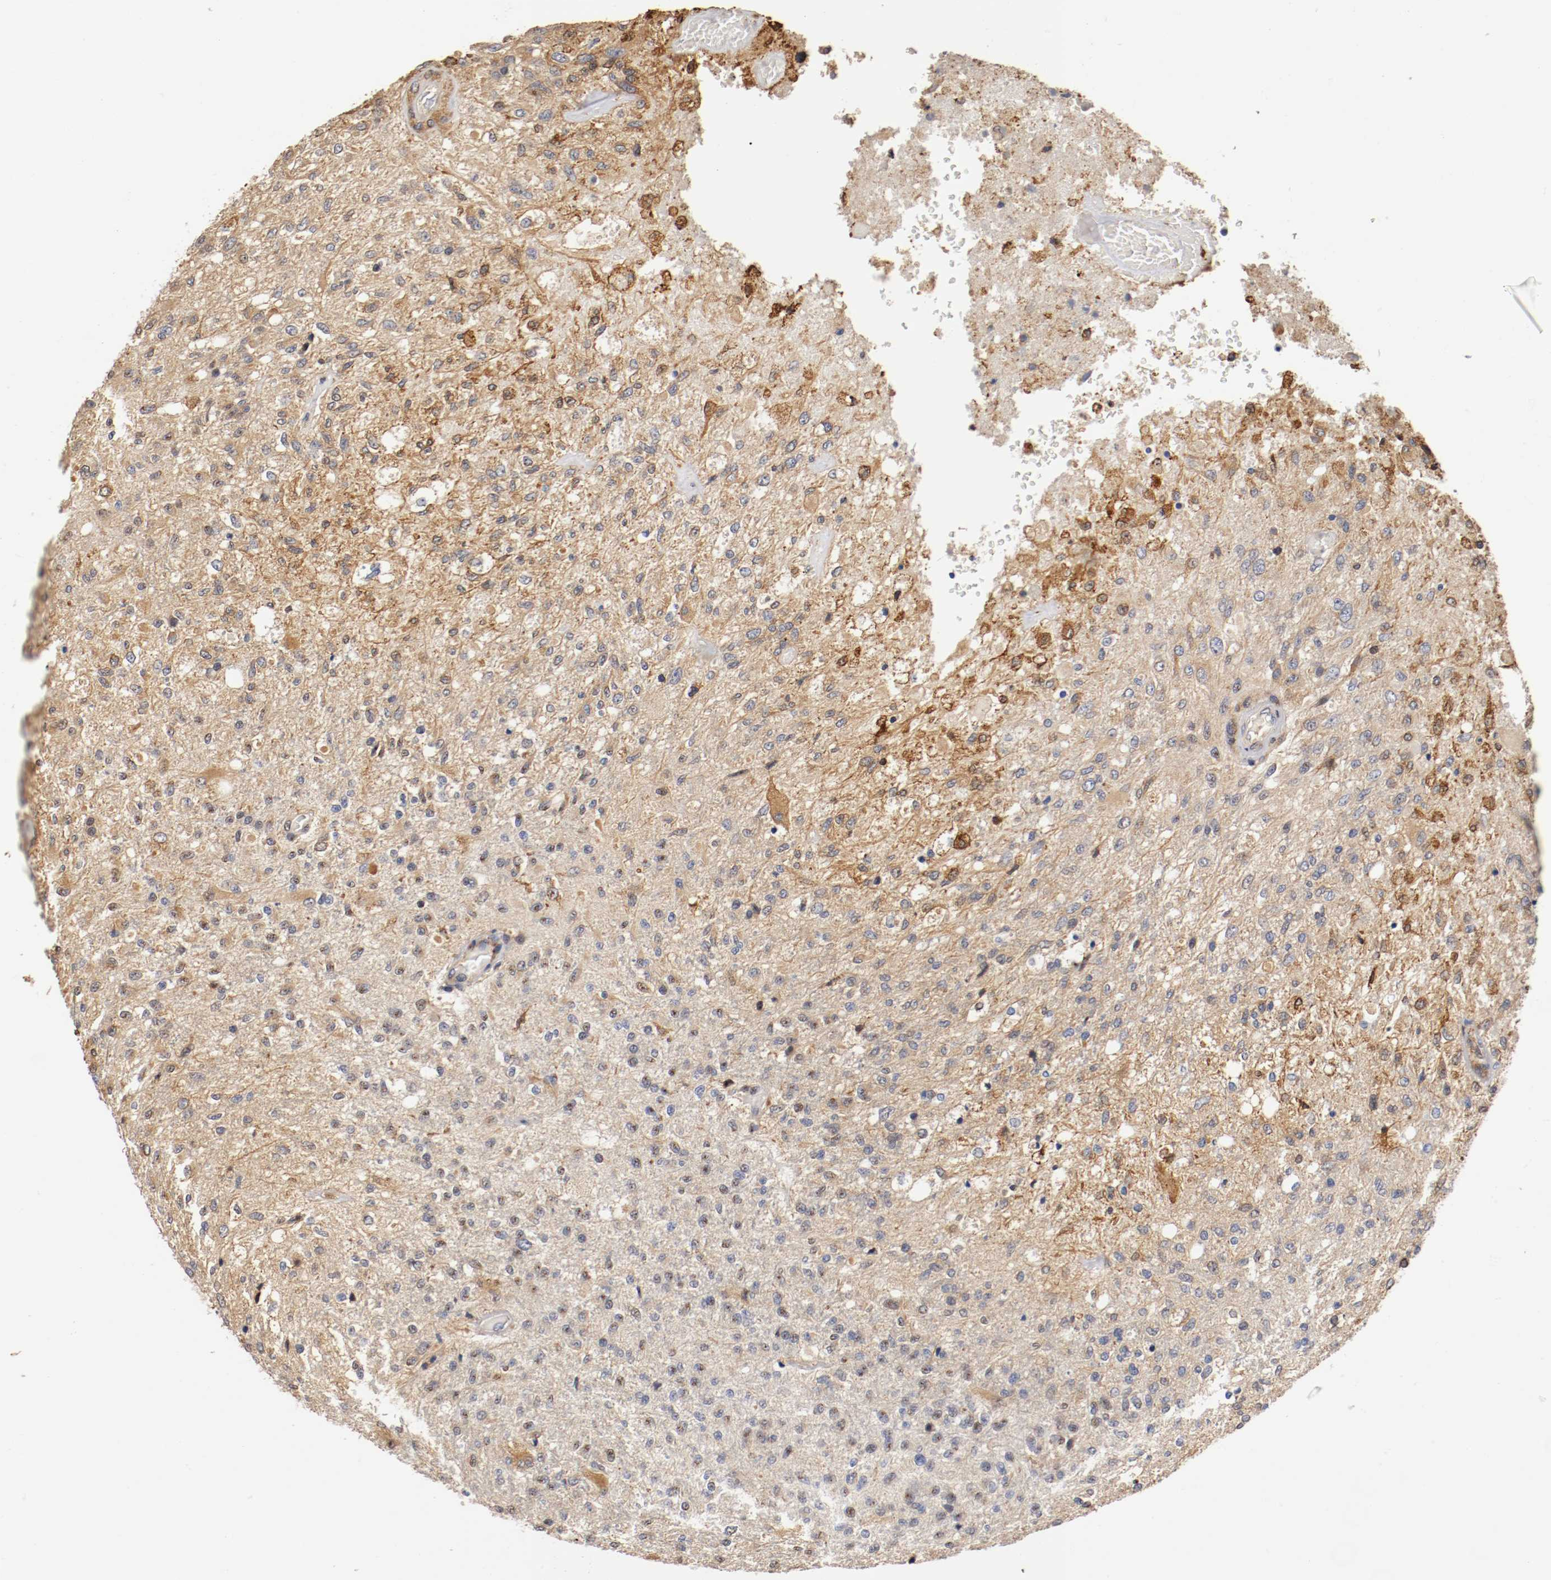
{"staining": {"intensity": "moderate", "quantity": ">75%", "location": "cytoplasmic/membranous"}, "tissue": "glioma", "cell_type": "Tumor cells", "image_type": "cancer", "snomed": [{"axis": "morphology", "description": "Normal tissue, NOS"}, {"axis": "morphology", "description": "Glioma, malignant, High grade"}, {"axis": "topography", "description": "Cerebral cortex"}], "caption": "A histopathology image of malignant glioma (high-grade) stained for a protein demonstrates moderate cytoplasmic/membranous brown staining in tumor cells.", "gene": "TNFSF13", "patient": {"sex": "male", "age": 77}}